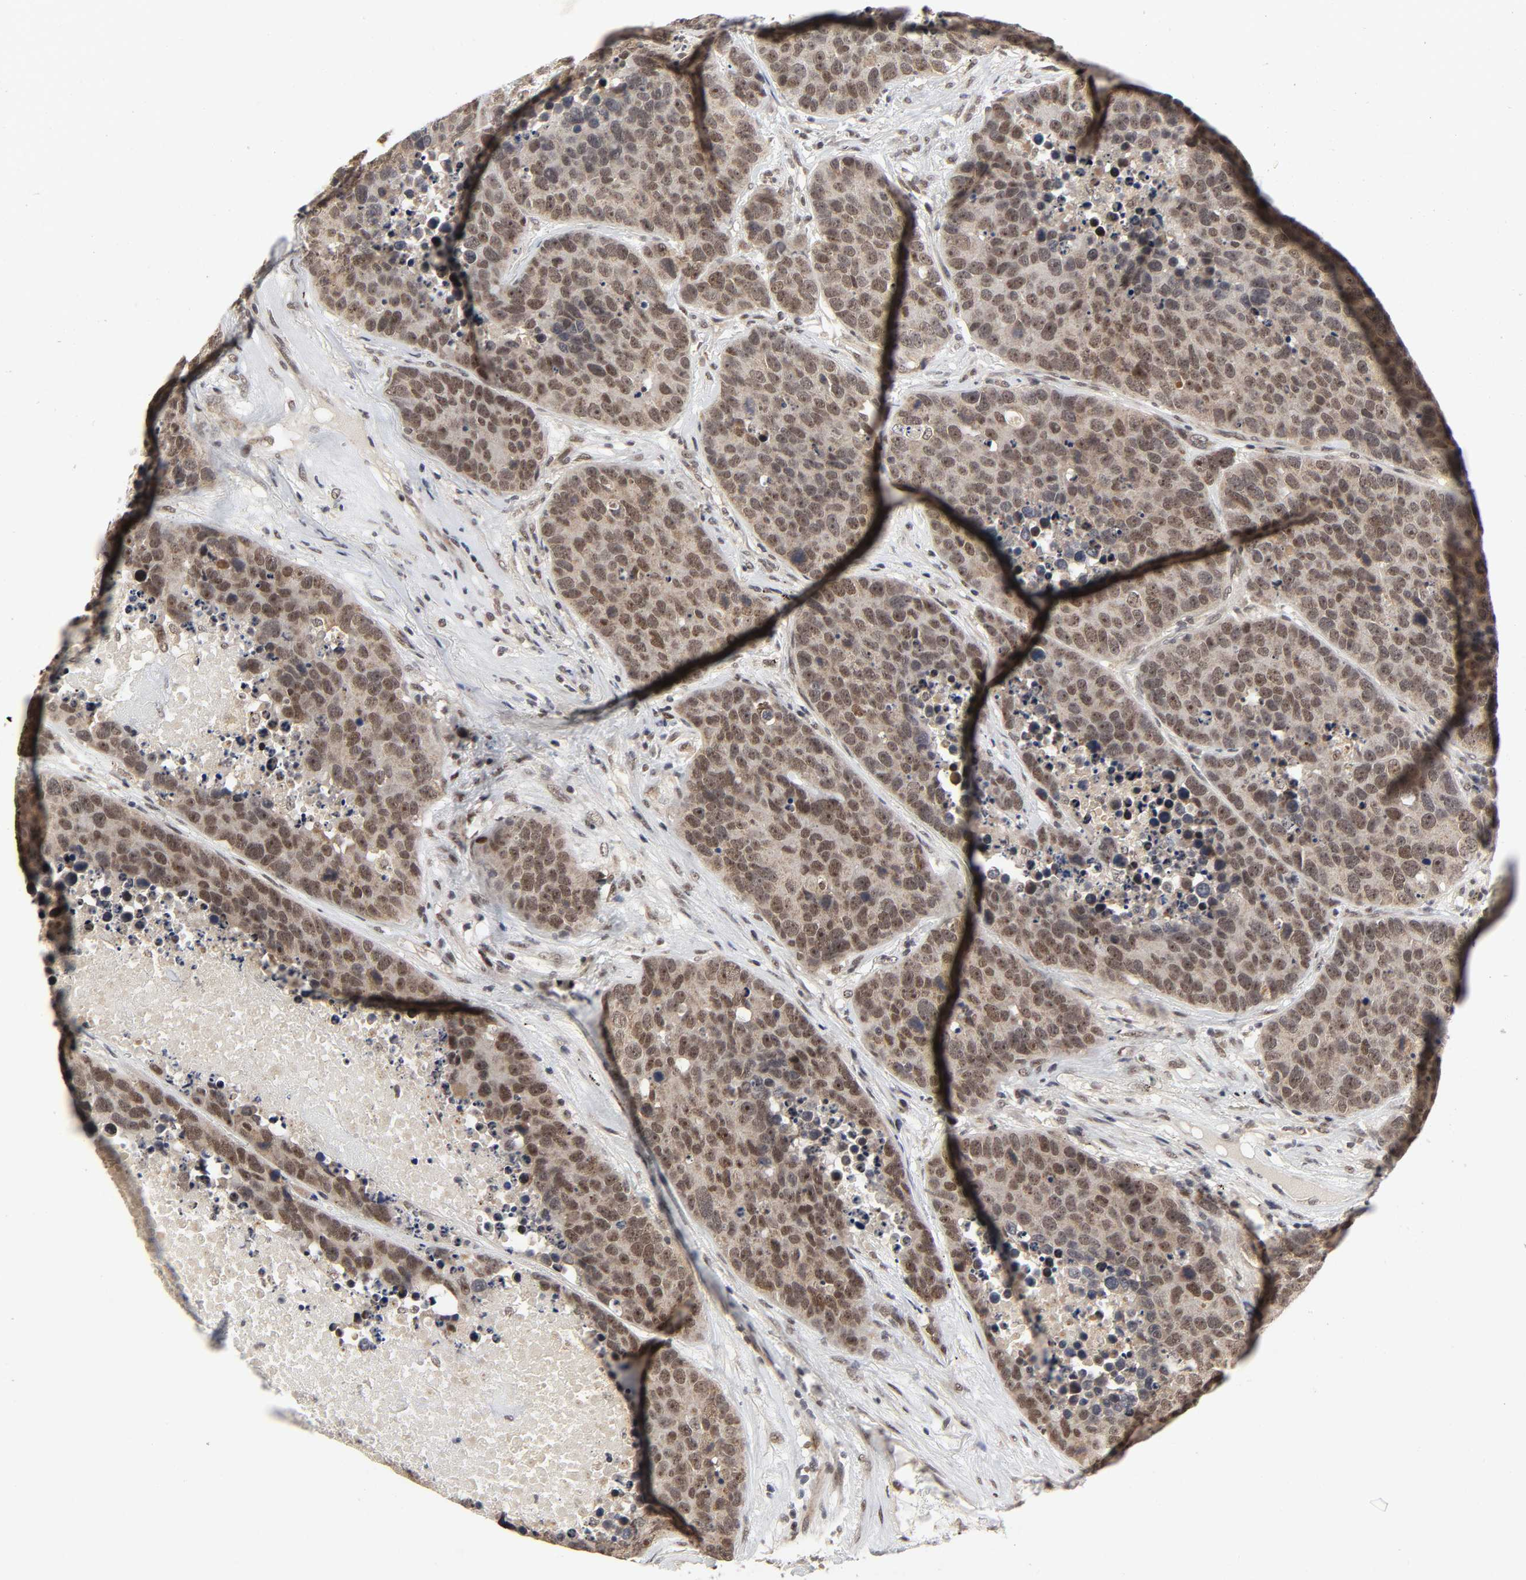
{"staining": {"intensity": "moderate", "quantity": ">75%", "location": "nuclear"}, "tissue": "carcinoid", "cell_type": "Tumor cells", "image_type": "cancer", "snomed": [{"axis": "morphology", "description": "Carcinoid, malignant, NOS"}, {"axis": "topography", "description": "Lung"}], "caption": "Immunohistochemistry (DAB (3,3'-diaminobenzidine)) staining of malignant carcinoid exhibits moderate nuclear protein positivity in approximately >75% of tumor cells. Nuclei are stained in blue.", "gene": "ZKSCAN8", "patient": {"sex": "male", "age": 60}}